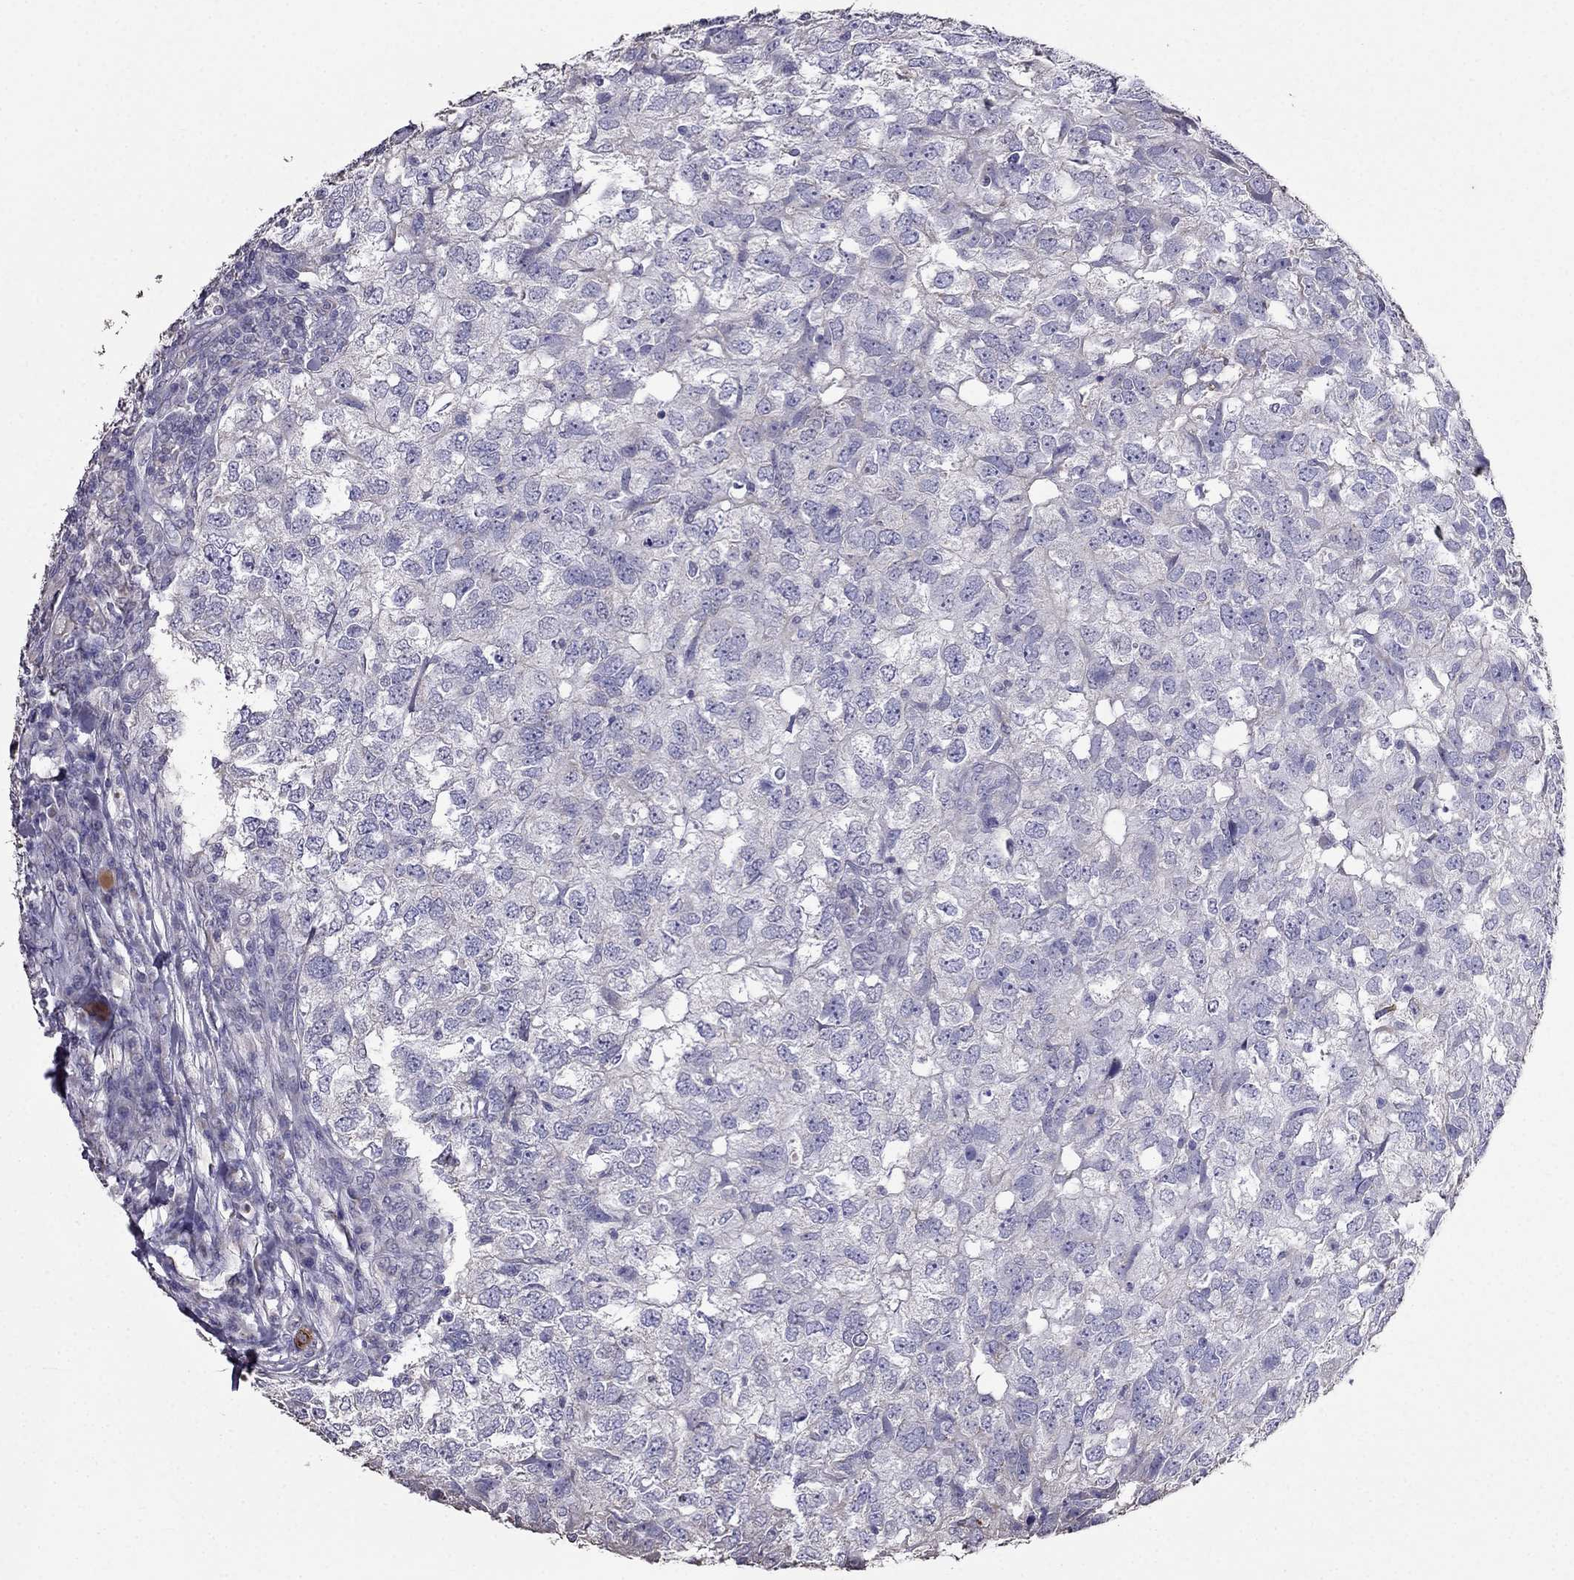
{"staining": {"intensity": "negative", "quantity": "none", "location": "none"}, "tissue": "breast cancer", "cell_type": "Tumor cells", "image_type": "cancer", "snomed": [{"axis": "morphology", "description": "Duct carcinoma"}, {"axis": "topography", "description": "Breast"}], "caption": "This is an immunohistochemistry photomicrograph of breast cancer. There is no expression in tumor cells.", "gene": "AK5", "patient": {"sex": "female", "age": 30}}